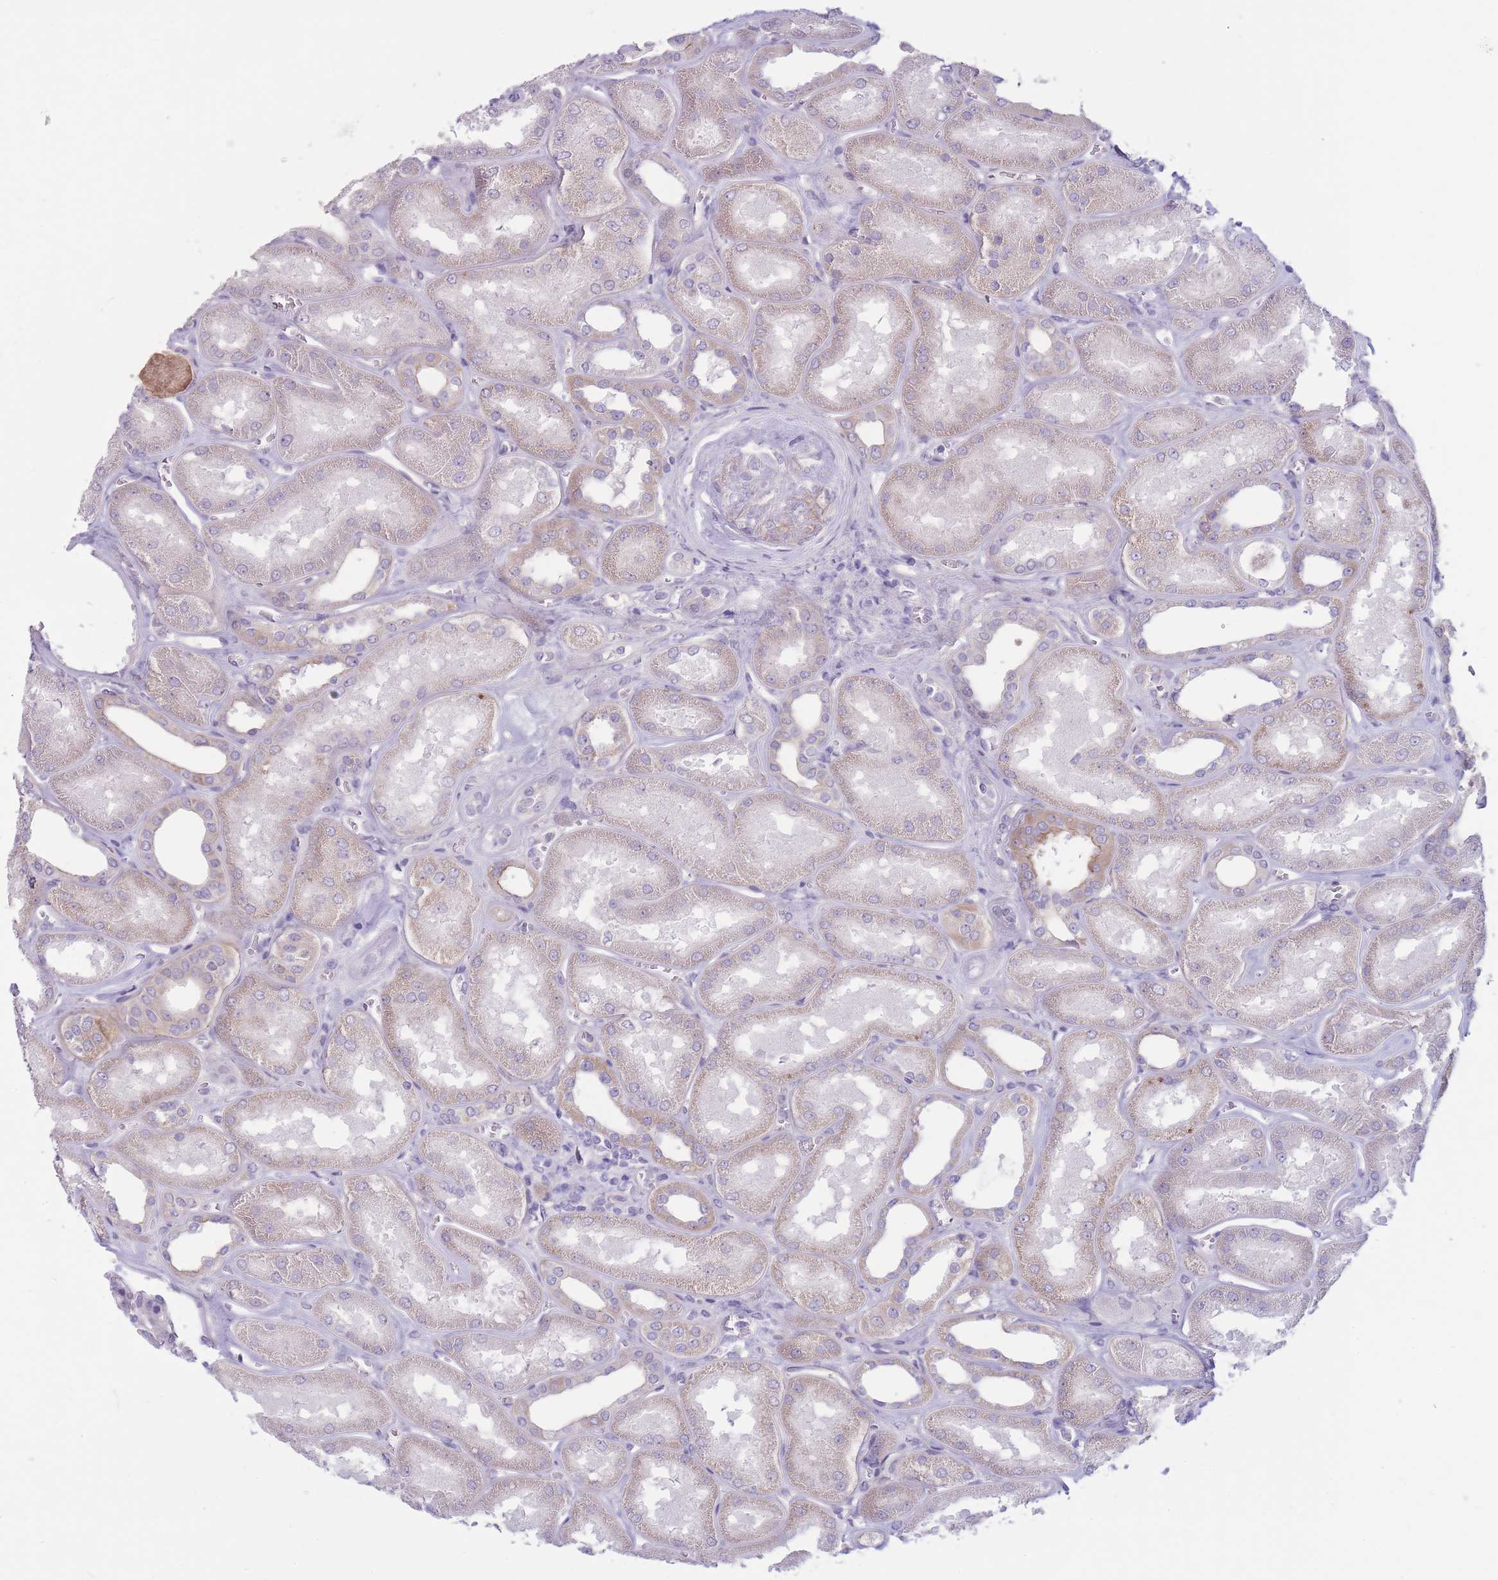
{"staining": {"intensity": "negative", "quantity": "none", "location": "none"}, "tissue": "kidney", "cell_type": "Cells in glomeruli", "image_type": "normal", "snomed": [{"axis": "morphology", "description": "Normal tissue, NOS"}, {"axis": "morphology", "description": "Adenocarcinoma, NOS"}, {"axis": "topography", "description": "Kidney"}], "caption": "The image demonstrates no significant staining in cells in glomeruli of kidney.", "gene": "DCANP1", "patient": {"sex": "female", "age": 68}}